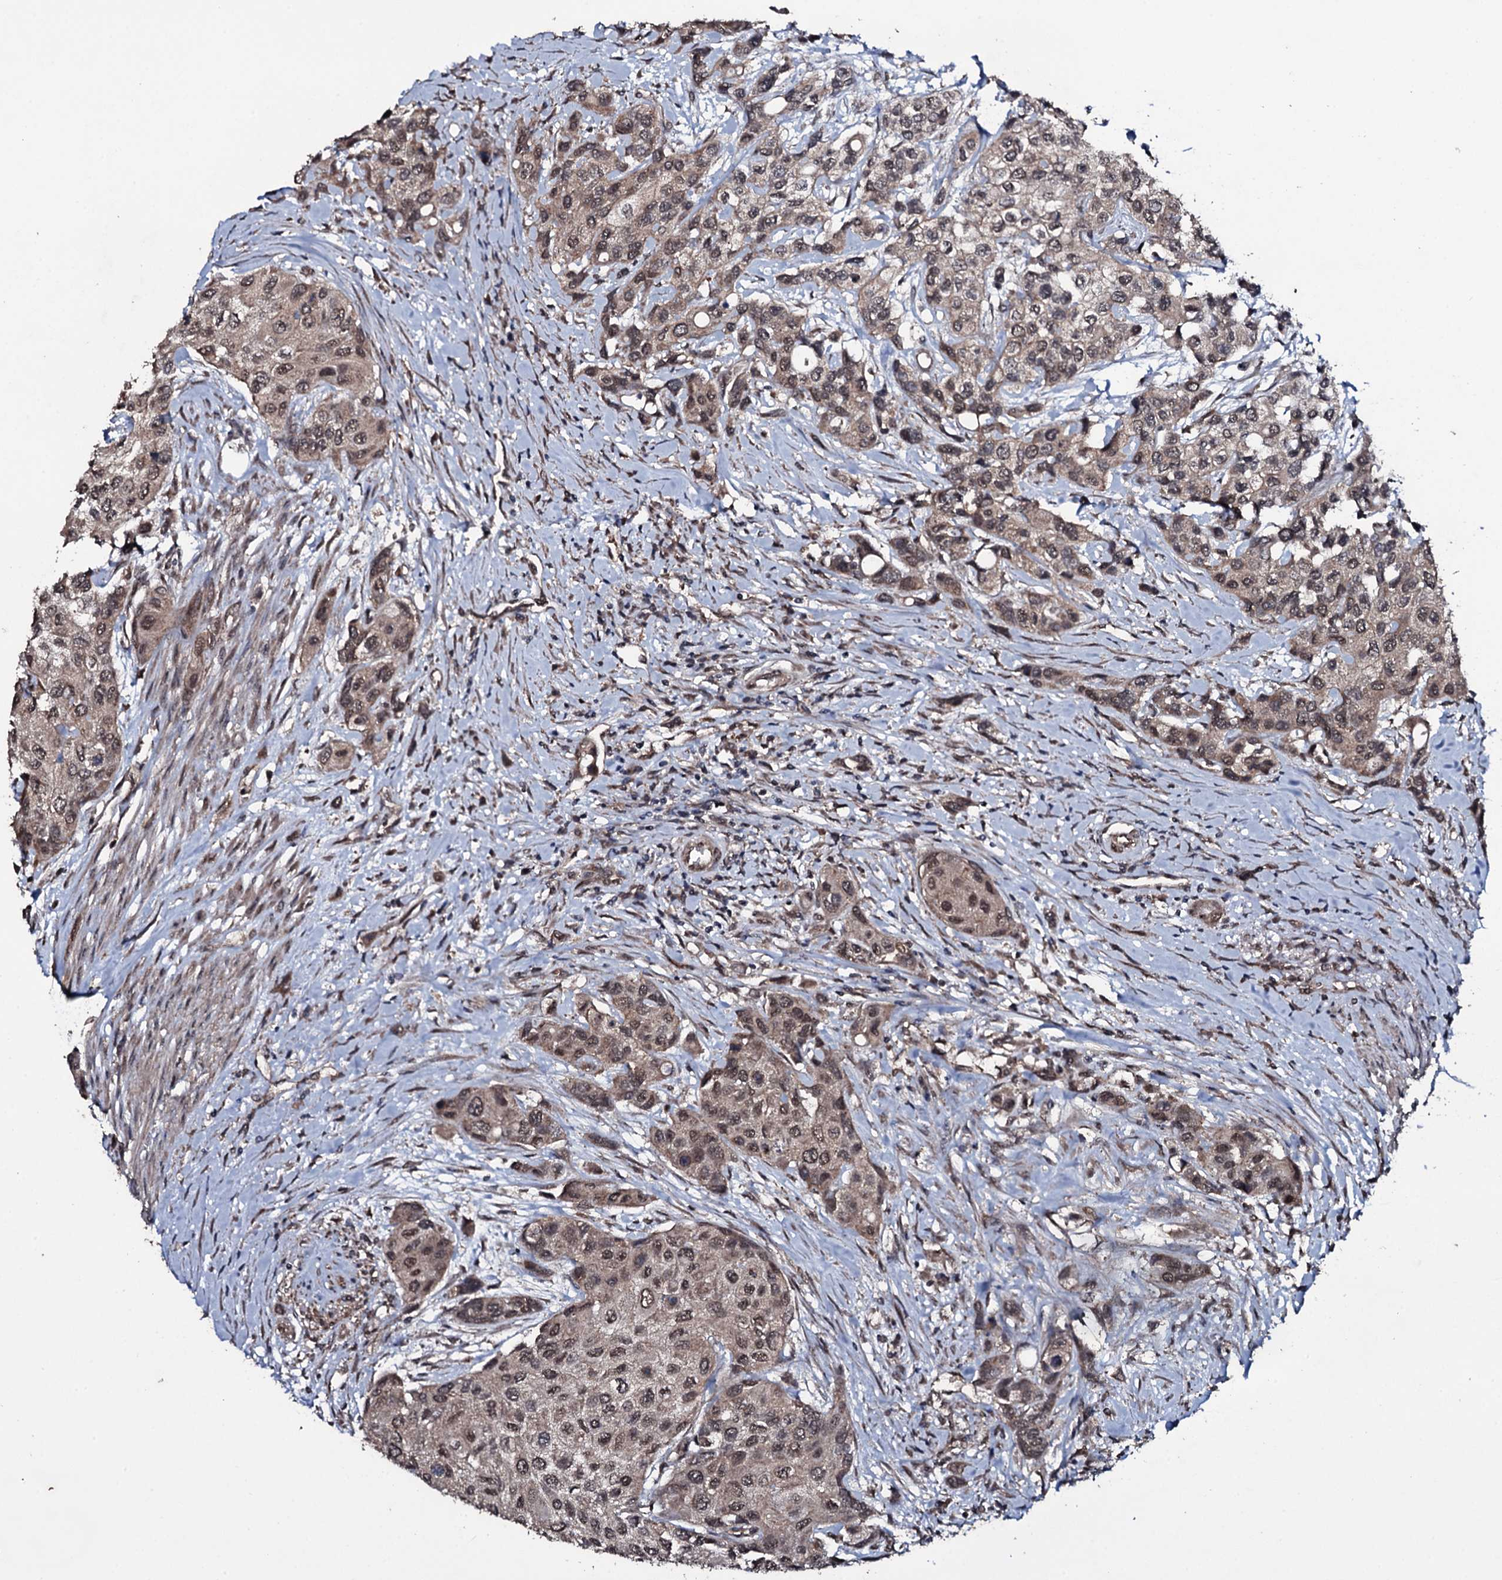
{"staining": {"intensity": "moderate", "quantity": ">75%", "location": "cytoplasmic/membranous,nuclear"}, "tissue": "urothelial cancer", "cell_type": "Tumor cells", "image_type": "cancer", "snomed": [{"axis": "morphology", "description": "Normal tissue, NOS"}, {"axis": "morphology", "description": "Urothelial carcinoma, High grade"}, {"axis": "topography", "description": "Vascular tissue"}, {"axis": "topography", "description": "Urinary bladder"}], "caption": "Immunohistochemistry micrograph of neoplastic tissue: urothelial cancer stained using immunohistochemistry exhibits medium levels of moderate protein expression localized specifically in the cytoplasmic/membranous and nuclear of tumor cells, appearing as a cytoplasmic/membranous and nuclear brown color.", "gene": "MRPS31", "patient": {"sex": "female", "age": 56}}